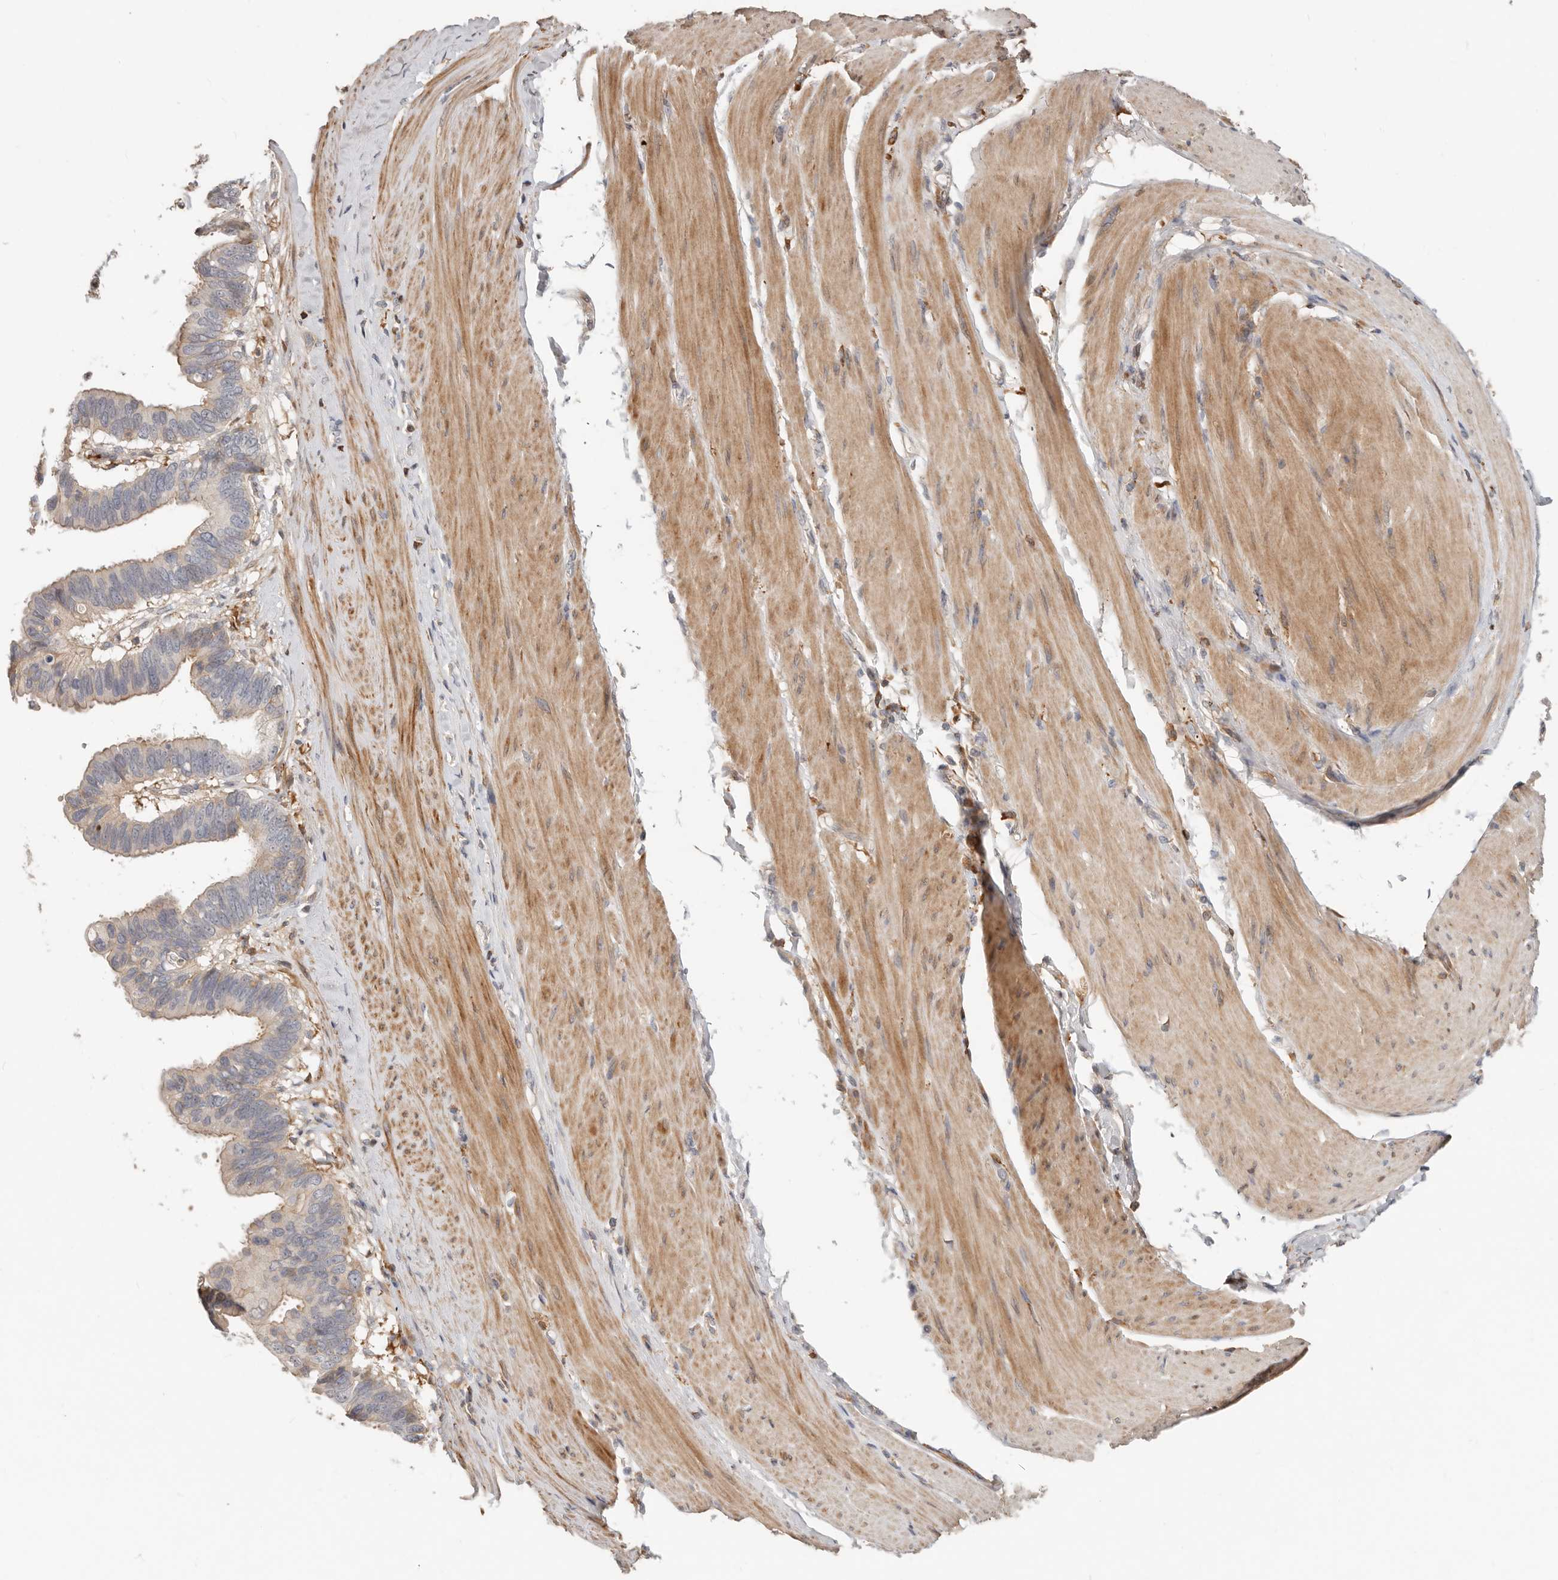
{"staining": {"intensity": "weak", "quantity": "25%-75%", "location": "cytoplasmic/membranous"}, "tissue": "pancreatic cancer", "cell_type": "Tumor cells", "image_type": "cancer", "snomed": [{"axis": "morphology", "description": "Adenocarcinoma, NOS"}, {"axis": "topography", "description": "Pancreas"}], "caption": "Weak cytoplasmic/membranous expression for a protein is appreciated in approximately 25%-75% of tumor cells of pancreatic cancer using immunohistochemistry (IHC).", "gene": "MTFR2", "patient": {"sex": "female", "age": 56}}